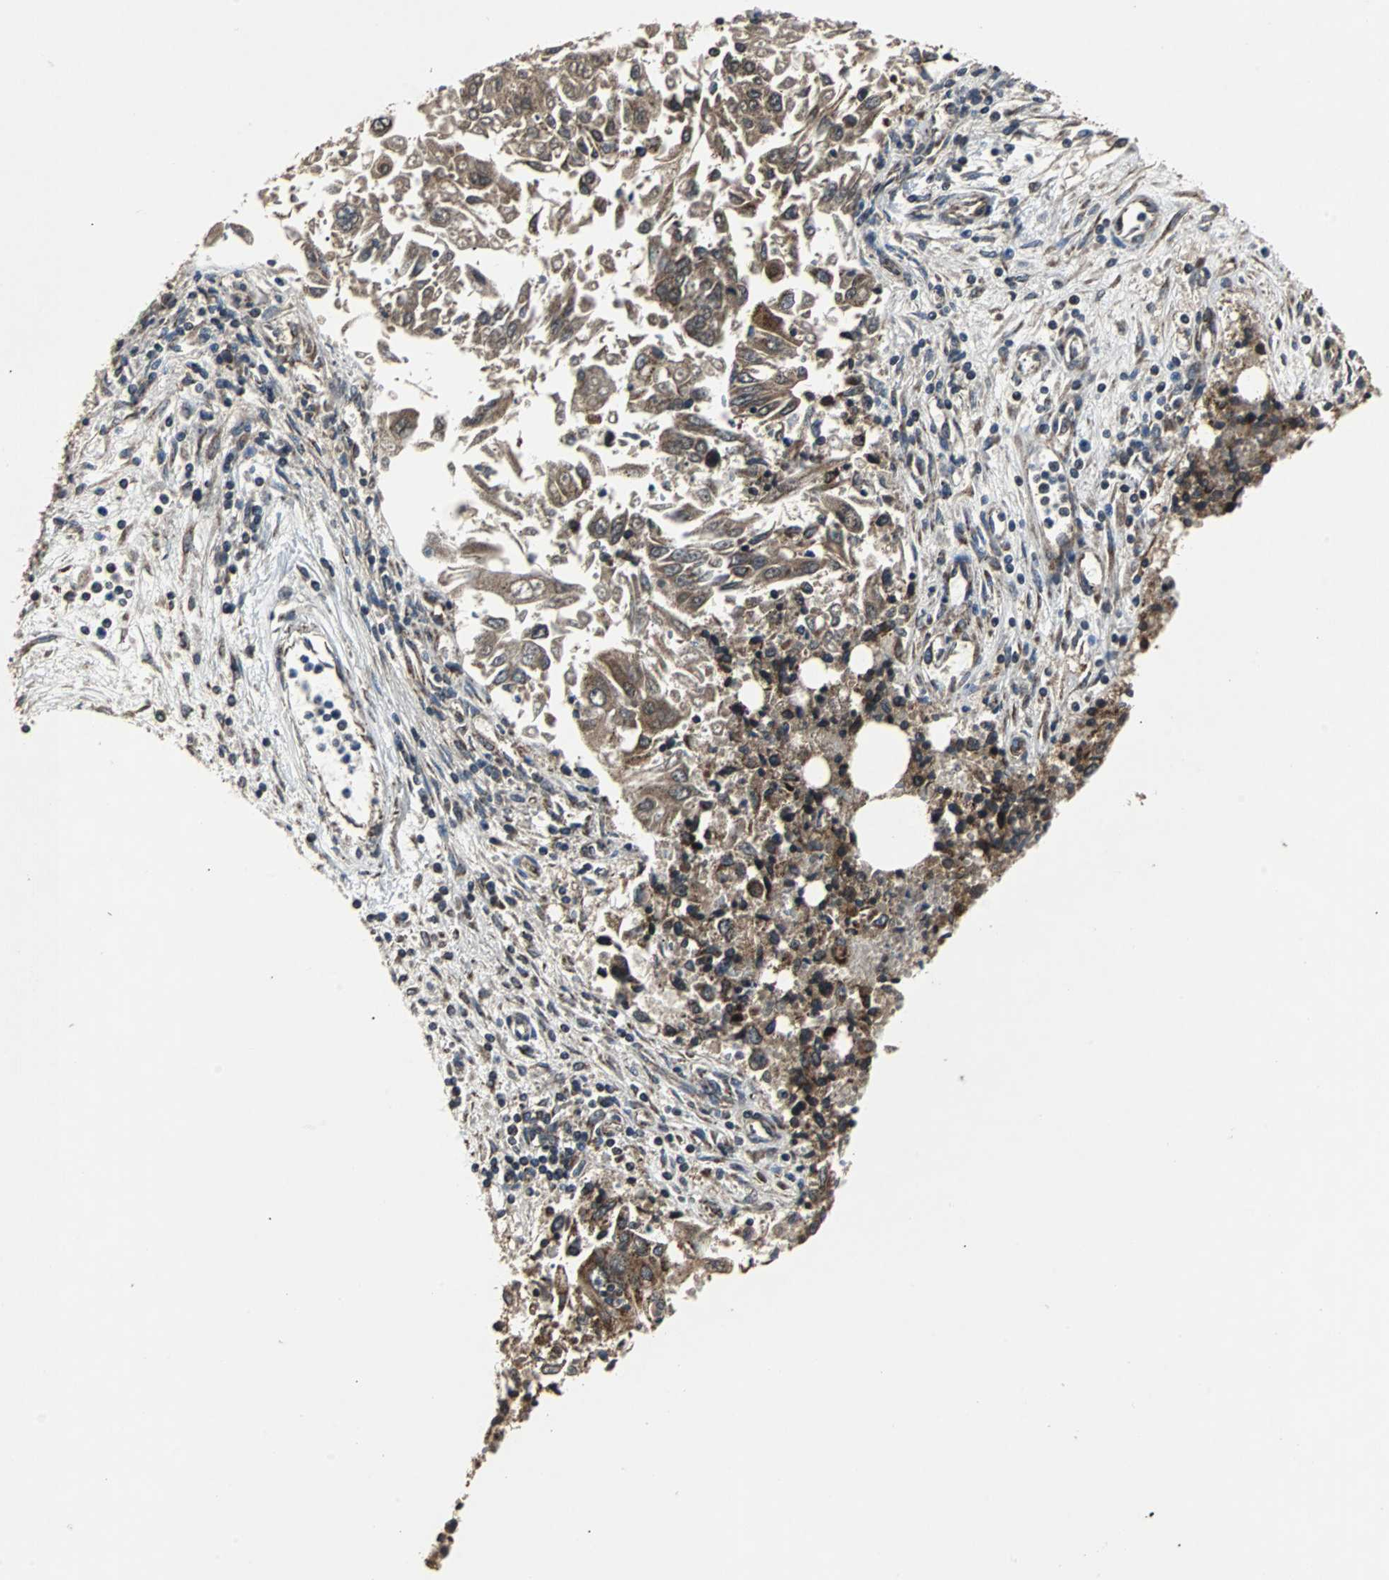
{"staining": {"intensity": "moderate", "quantity": ">75%", "location": "cytoplasmic/membranous"}, "tissue": "lung cancer", "cell_type": "Tumor cells", "image_type": "cancer", "snomed": [{"axis": "morphology", "description": "Adenocarcinoma, NOS"}, {"axis": "topography", "description": "Lung"}], "caption": "The histopathology image reveals immunohistochemical staining of lung cancer. There is moderate cytoplasmic/membranous staining is present in about >75% of tumor cells. (IHC, brightfield microscopy, high magnification).", "gene": "MRPL40", "patient": {"sex": "male", "age": 84}}